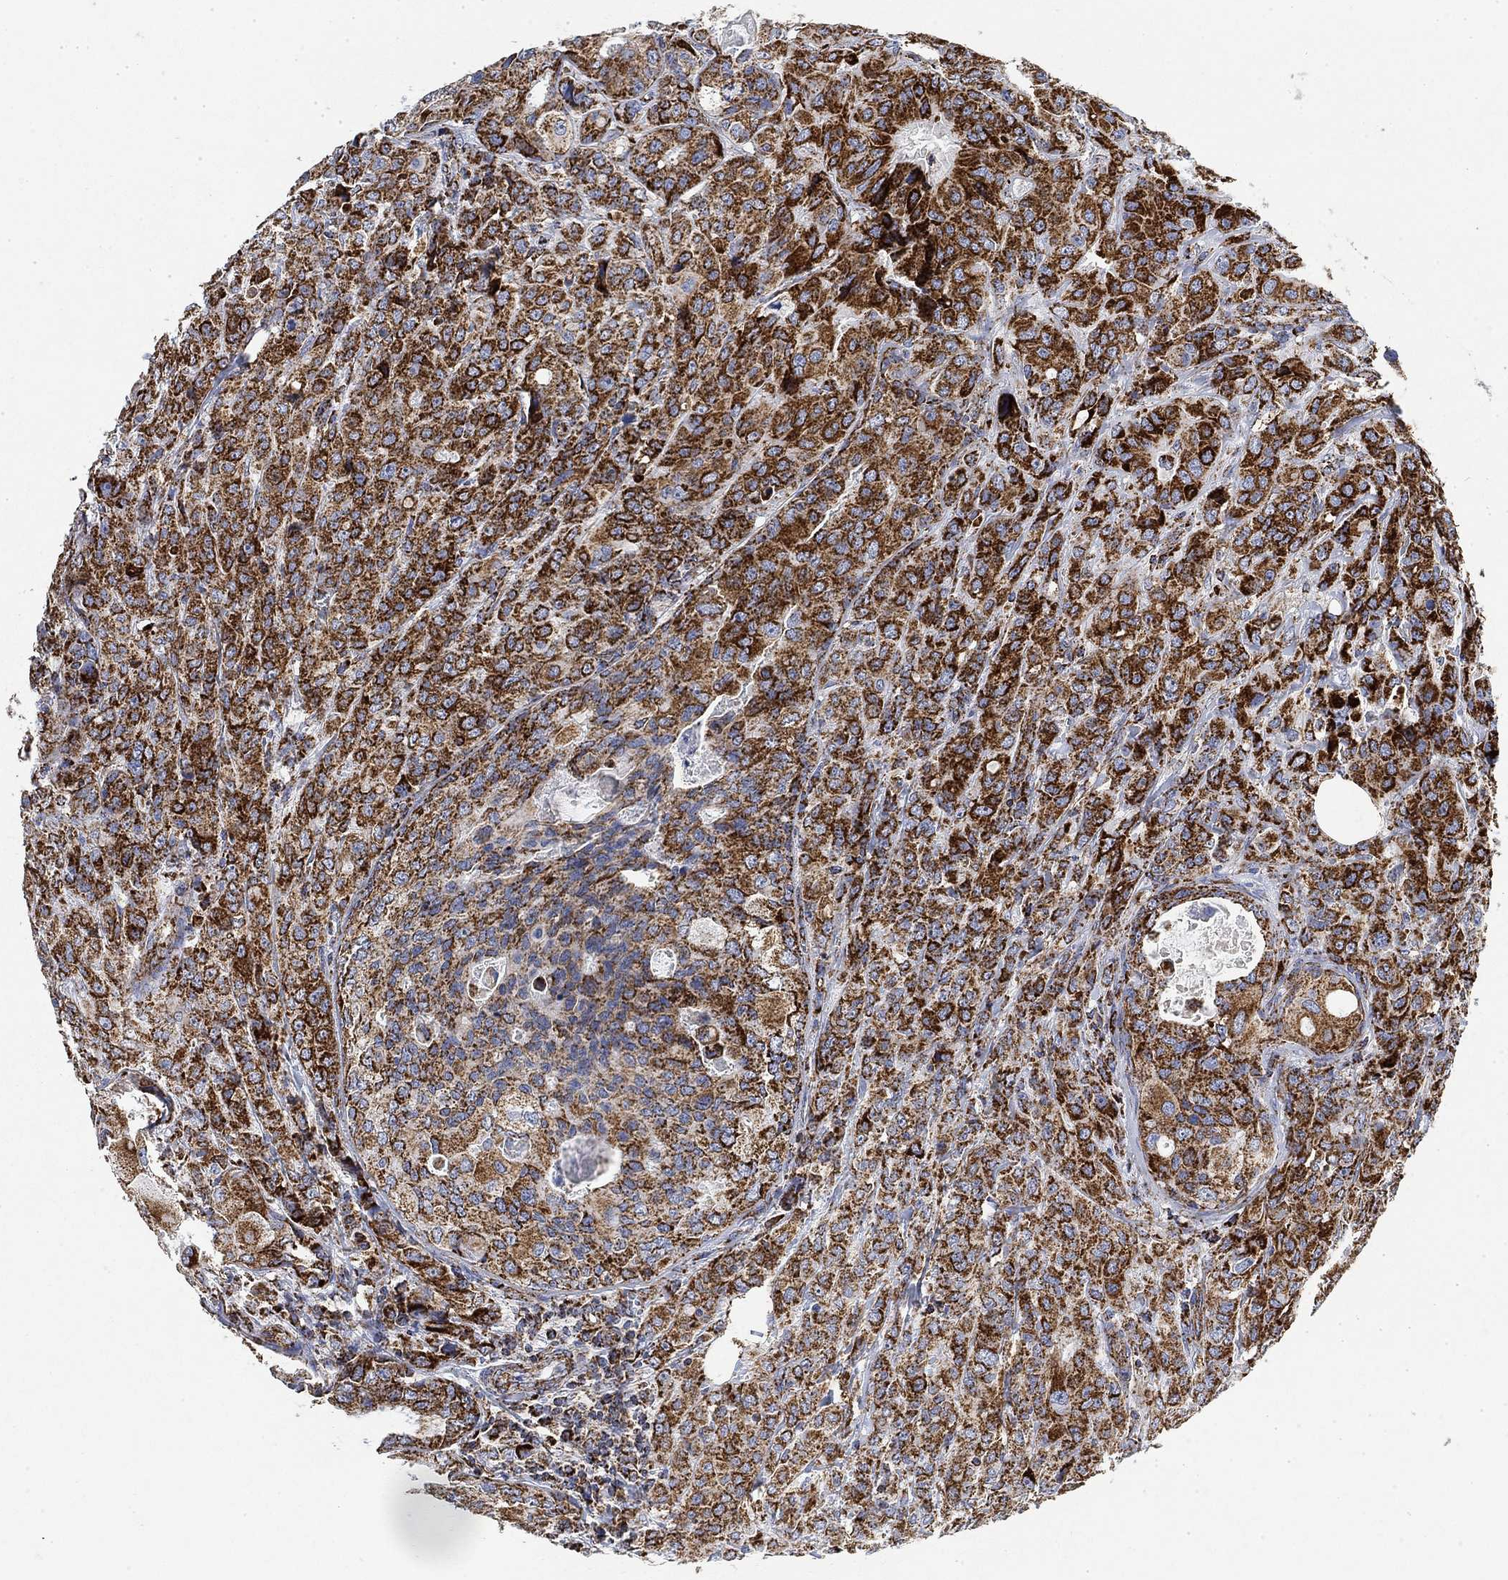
{"staining": {"intensity": "strong", "quantity": ">75%", "location": "cytoplasmic/membranous"}, "tissue": "breast cancer", "cell_type": "Tumor cells", "image_type": "cancer", "snomed": [{"axis": "morphology", "description": "Duct carcinoma"}, {"axis": "topography", "description": "Breast"}], "caption": "Approximately >75% of tumor cells in breast cancer (intraductal carcinoma) show strong cytoplasmic/membranous protein expression as visualized by brown immunohistochemical staining.", "gene": "NDUFS3", "patient": {"sex": "female", "age": 43}}